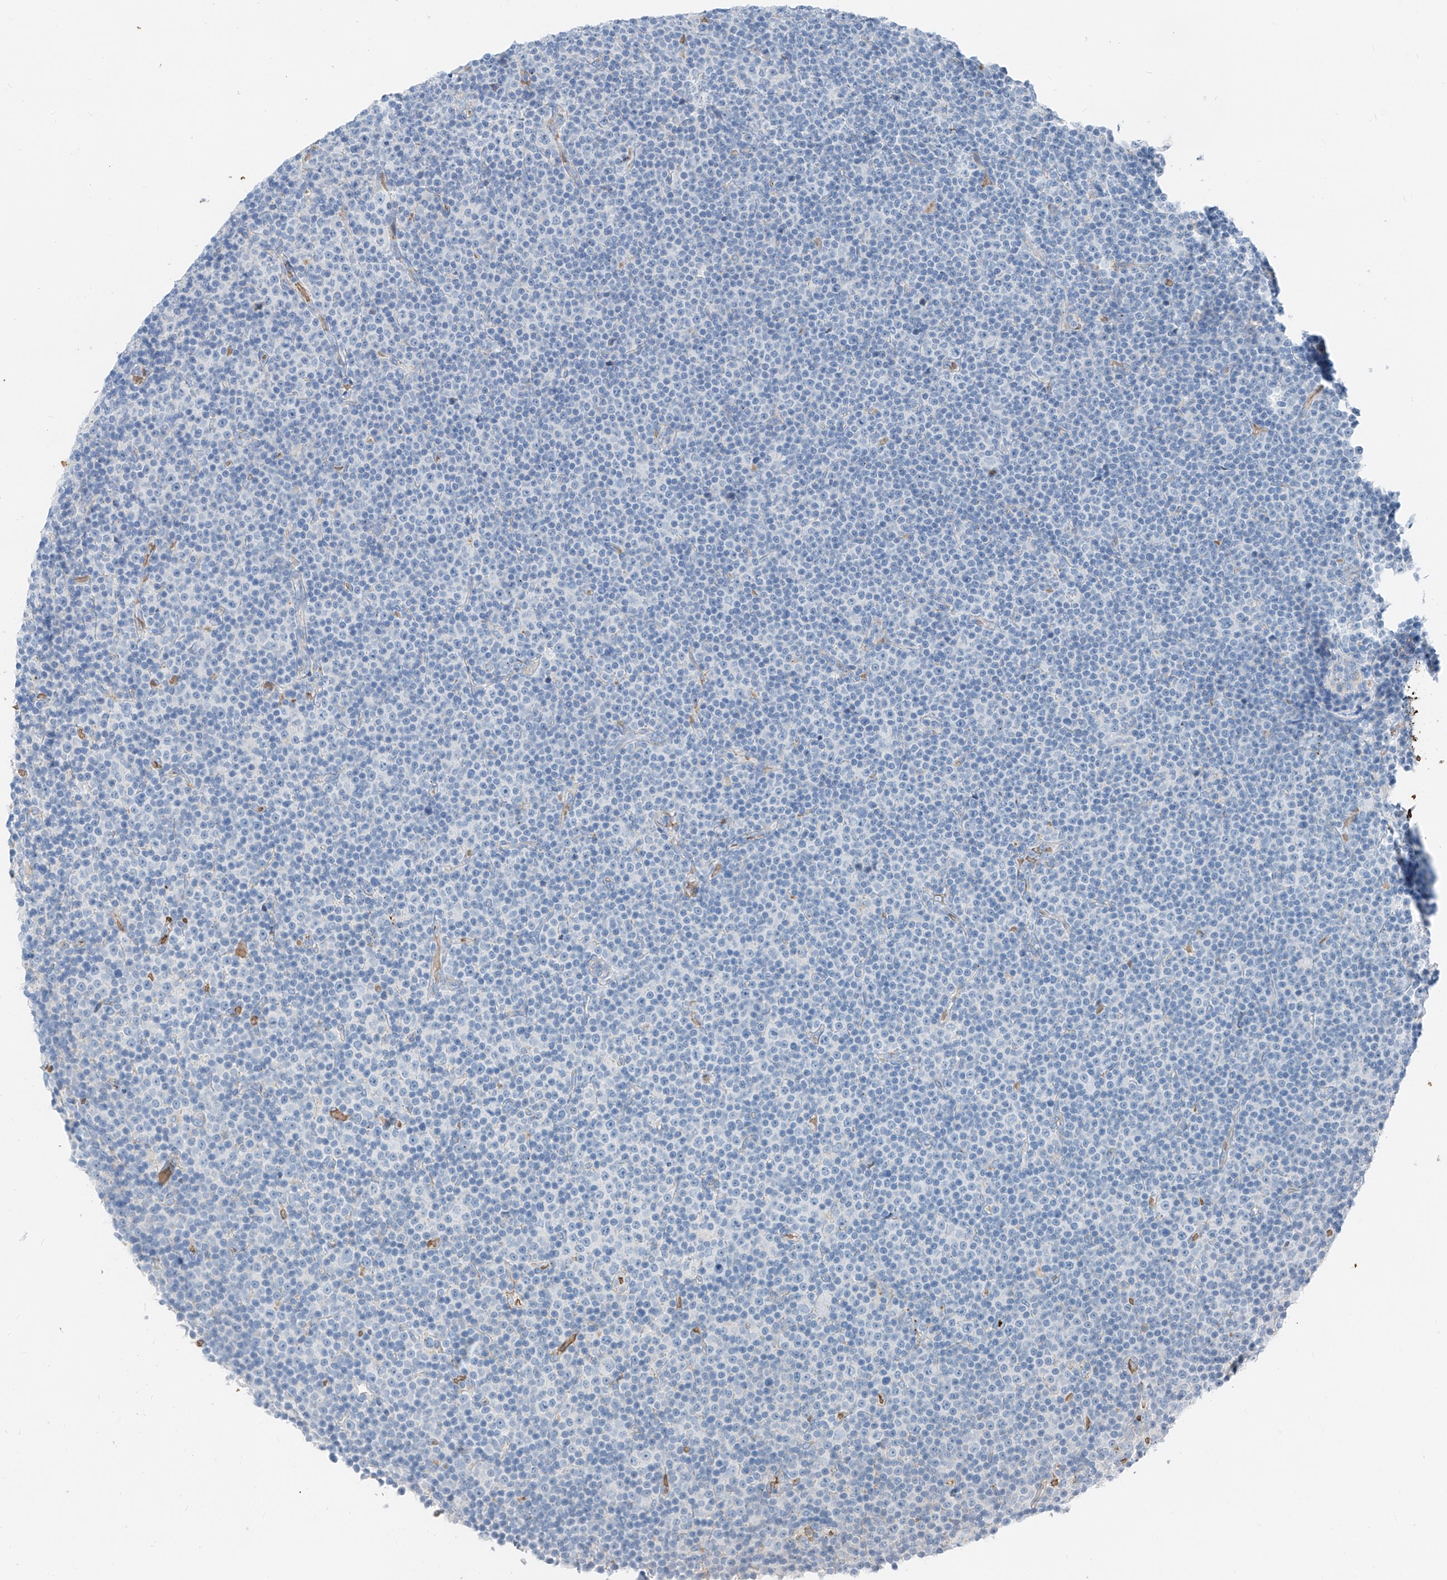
{"staining": {"intensity": "negative", "quantity": "none", "location": "none"}, "tissue": "lymphoma", "cell_type": "Tumor cells", "image_type": "cancer", "snomed": [{"axis": "morphology", "description": "Malignant lymphoma, non-Hodgkin's type, Low grade"}, {"axis": "topography", "description": "Lymph node"}], "caption": "Image shows no protein positivity in tumor cells of lymphoma tissue.", "gene": "PRSS23", "patient": {"sex": "female", "age": 67}}